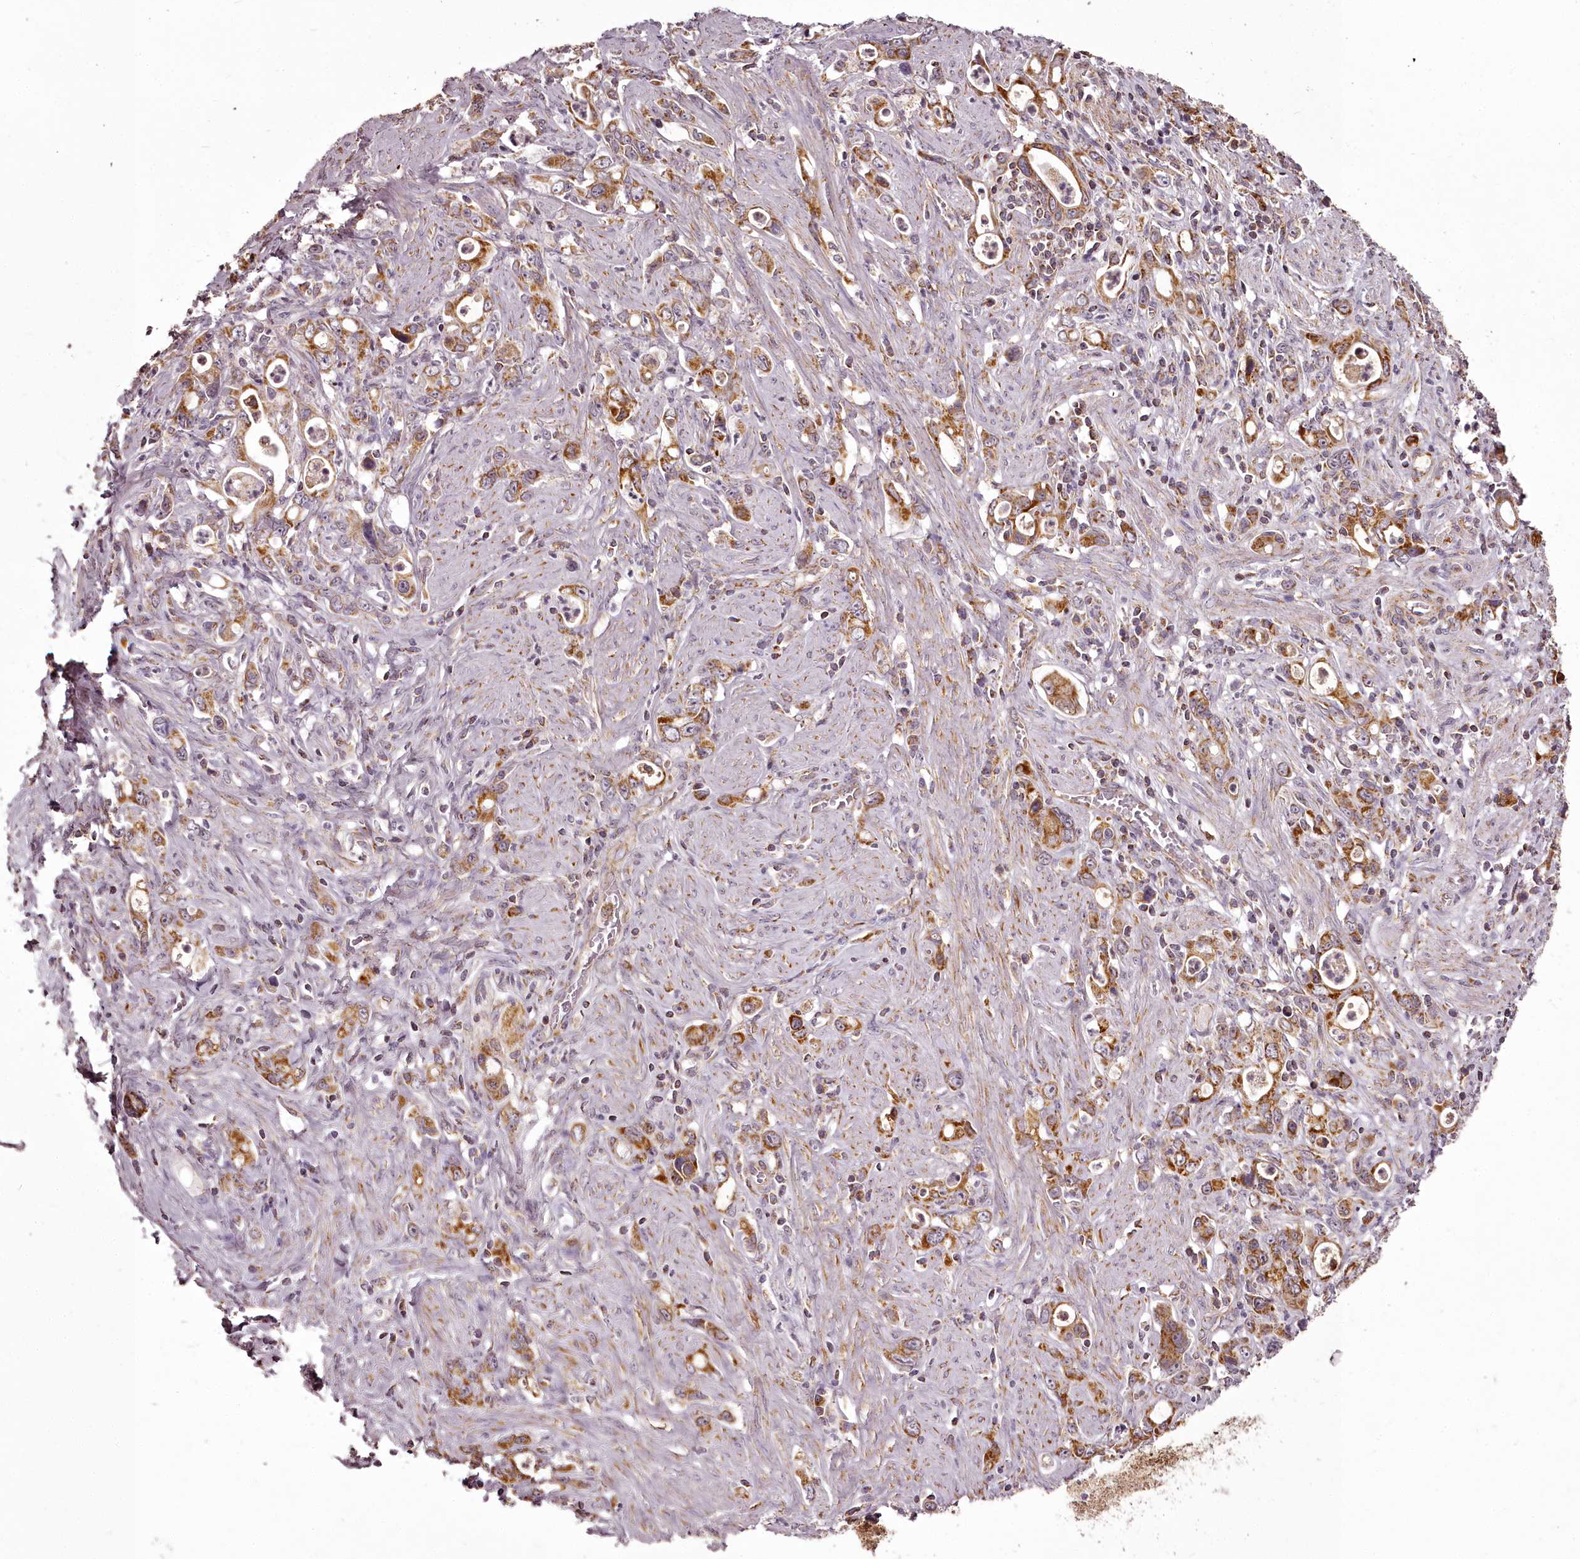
{"staining": {"intensity": "strong", "quantity": ">75%", "location": "cytoplasmic/membranous"}, "tissue": "stomach cancer", "cell_type": "Tumor cells", "image_type": "cancer", "snomed": [{"axis": "morphology", "description": "Adenocarcinoma, NOS"}, {"axis": "topography", "description": "Stomach, lower"}], "caption": "This photomicrograph reveals stomach adenocarcinoma stained with immunohistochemistry to label a protein in brown. The cytoplasmic/membranous of tumor cells show strong positivity for the protein. Nuclei are counter-stained blue.", "gene": "CHCHD2", "patient": {"sex": "female", "age": 43}}